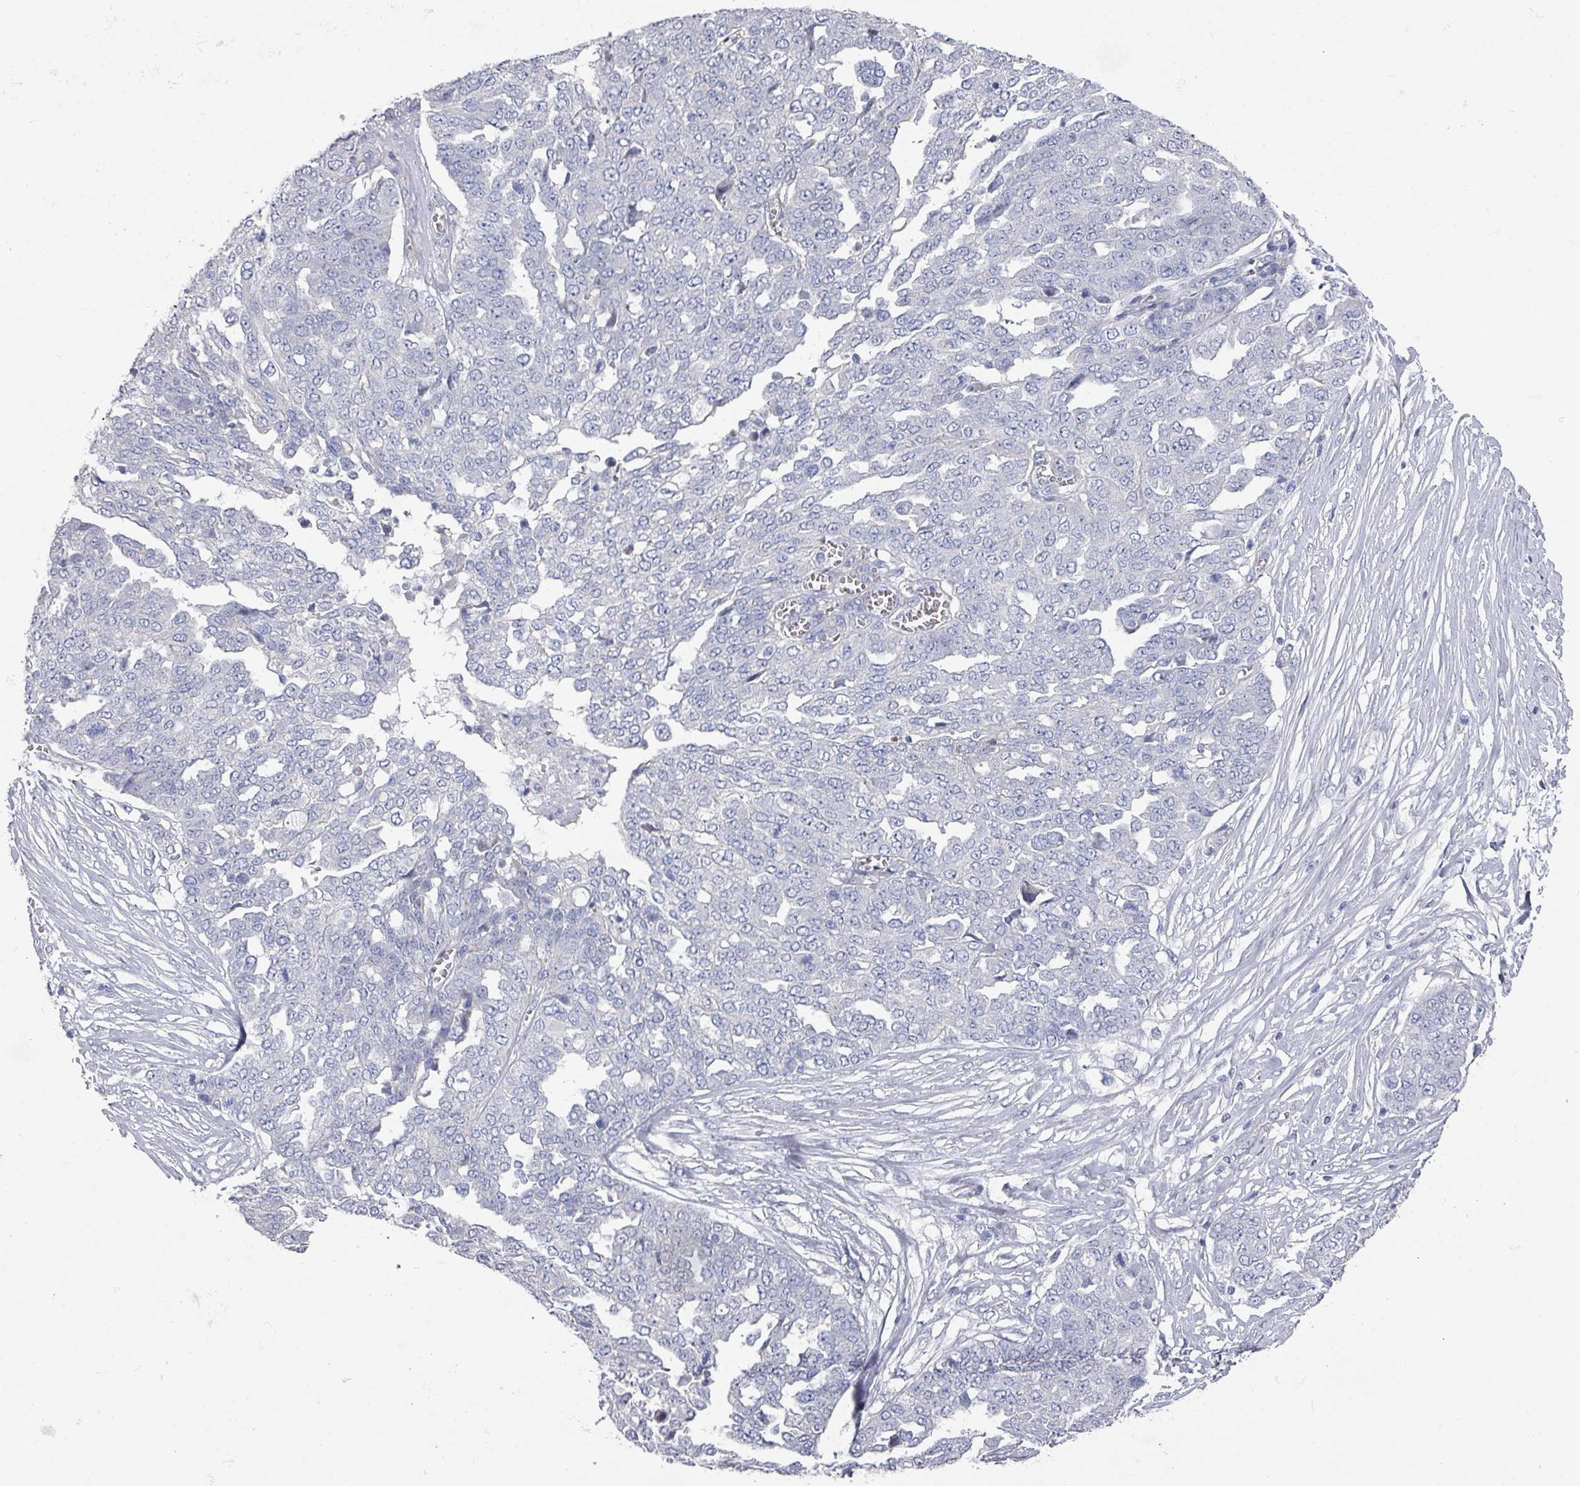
{"staining": {"intensity": "negative", "quantity": "none", "location": "none"}, "tissue": "ovarian cancer", "cell_type": "Tumor cells", "image_type": "cancer", "snomed": [{"axis": "morphology", "description": "Cystadenocarcinoma, serous, NOS"}, {"axis": "topography", "description": "Soft tissue"}, {"axis": "topography", "description": "Ovary"}], "caption": "Tumor cells show no significant protein staining in ovarian cancer.", "gene": "EFL1", "patient": {"sex": "female", "age": 57}}